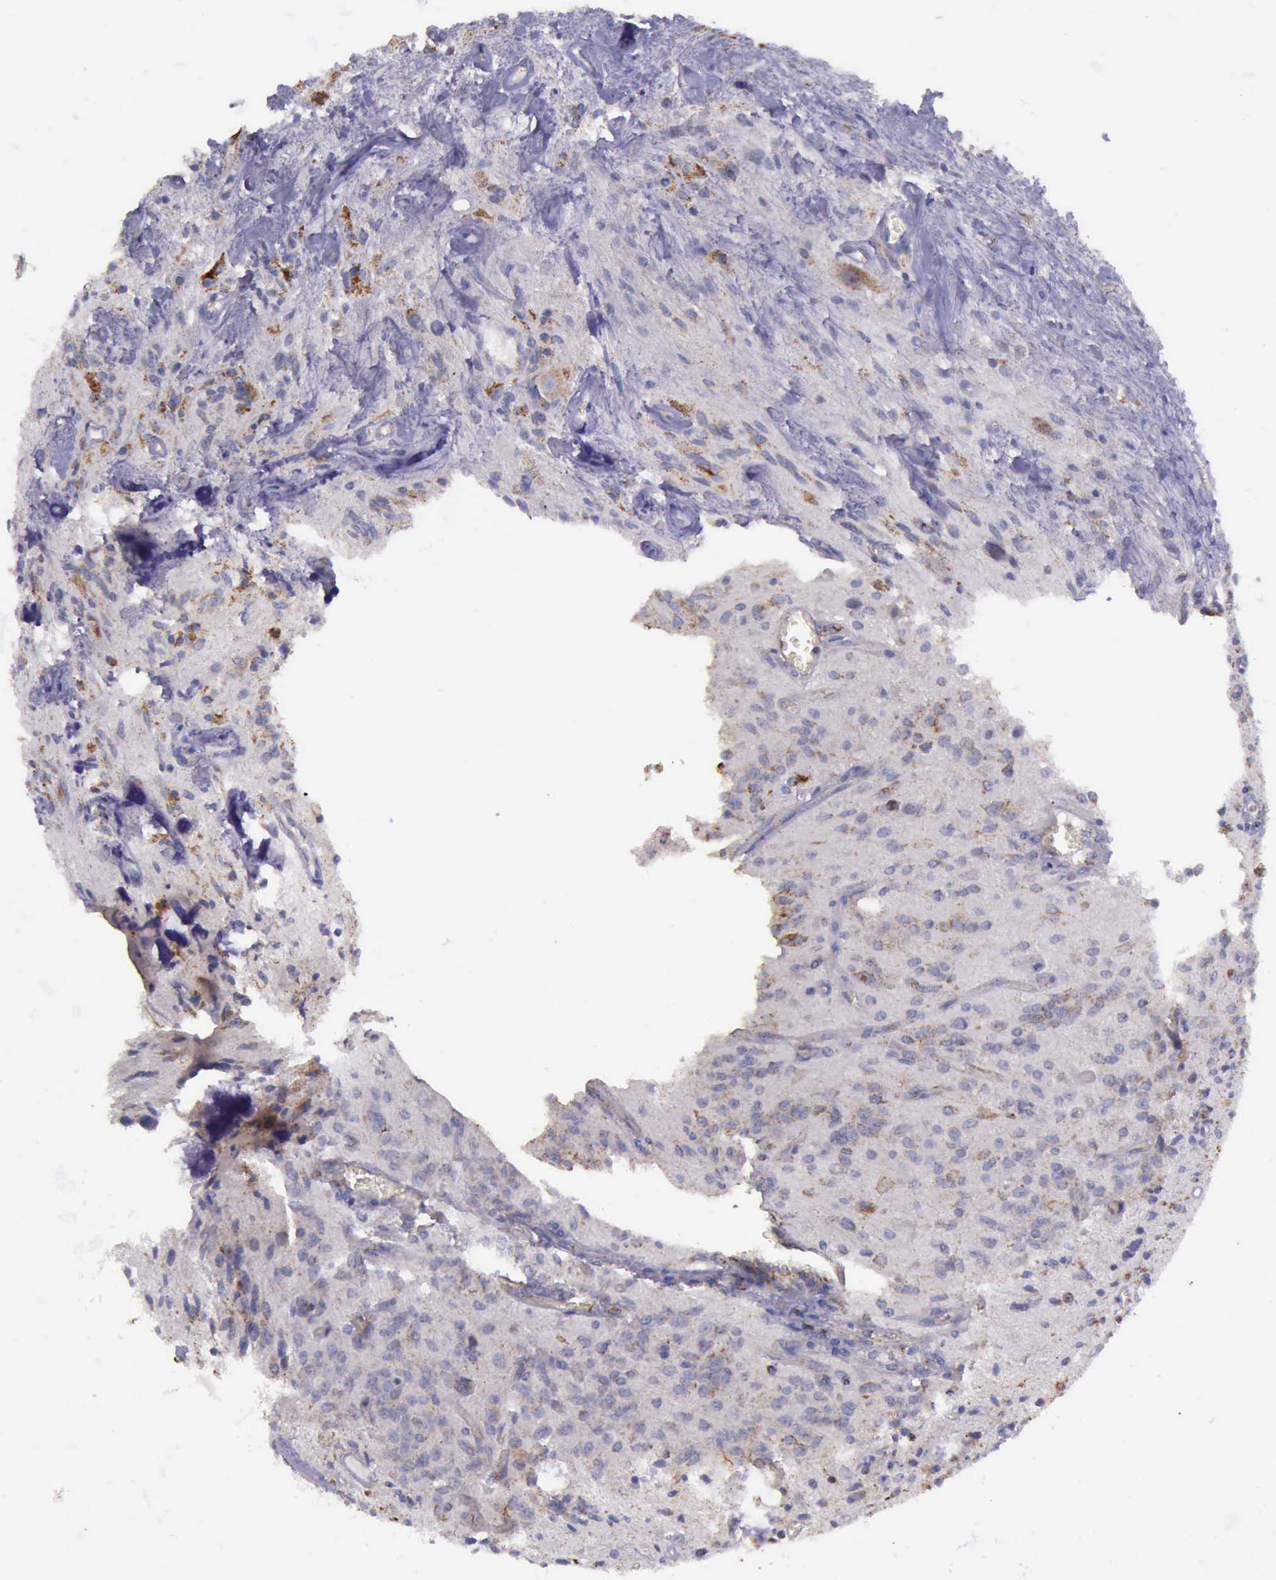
{"staining": {"intensity": "weak", "quantity": "25%-75%", "location": "cytoplasmic/membranous"}, "tissue": "glioma", "cell_type": "Tumor cells", "image_type": "cancer", "snomed": [{"axis": "morphology", "description": "Glioma, malignant, Low grade"}, {"axis": "topography", "description": "Brain"}], "caption": "Malignant glioma (low-grade) stained with a brown dye demonstrates weak cytoplasmic/membranous positive staining in approximately 25%-75% of tumor cells.", "gene": "TXN2", "patient": {"sex": "female", "age": 15}}